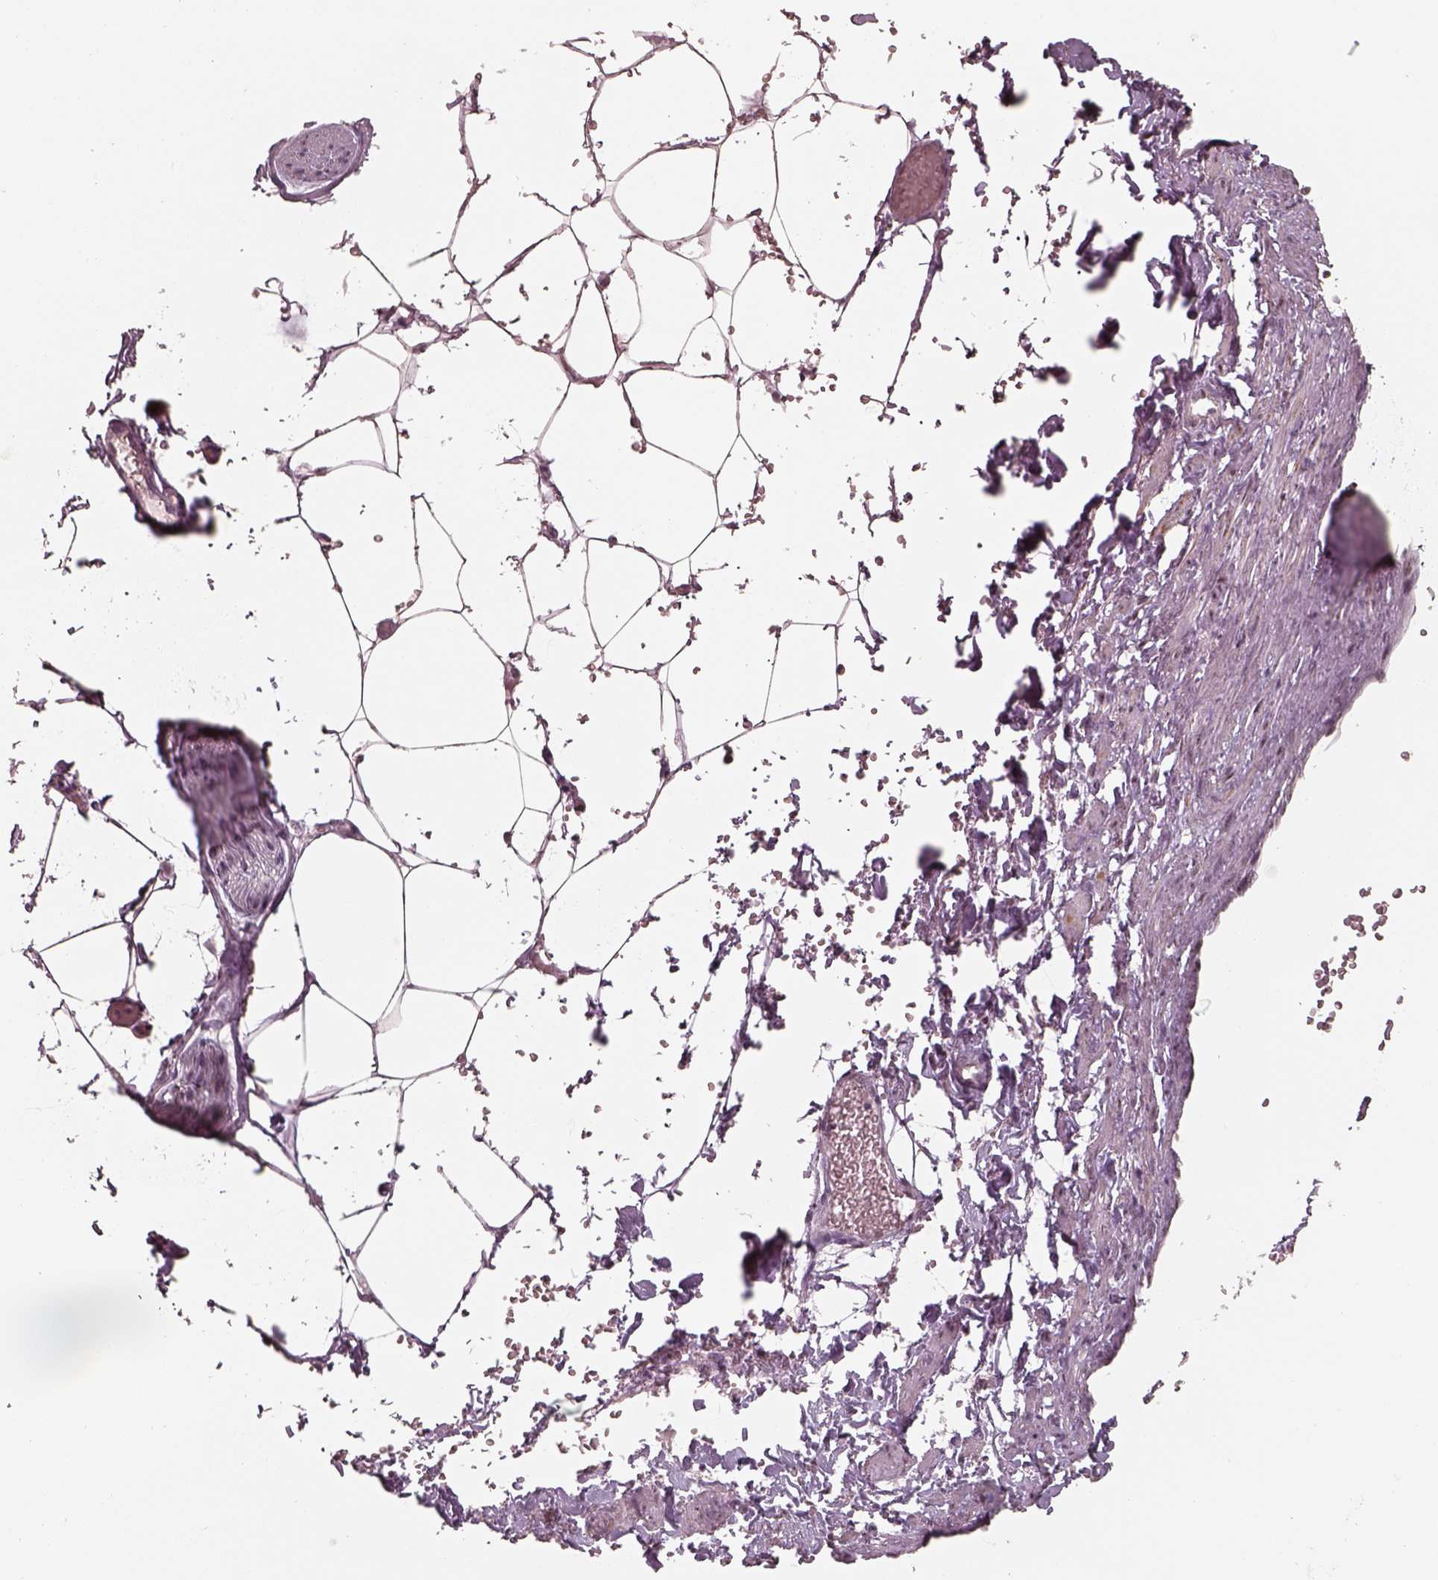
{"staining": {"intensity": "moderate", "quantity": ">75%", "location": "nuclear"}, "tissue": "adipose tissue", "cell_type": "Adipocytes", "image_type": "normal", "snomed": [{"axis": "morphology", "description": "Normal tissue, NOS"}, {"axis": "topography", "description": "Prostate"}, {"axis": "topography", "description": "Peripheral nerve tissue"}], "caption": "High-power microscopy captured an immunohistochemistry photomicrograph of unremarkable adipose tissue, revealing moderate nuclear positivity in approximately >75% of adipocytes. (DAB (3,3'-diaminobenzidine) = brown stain, brightfield microscopy at high magnification).", "gene": "ATXN7L3", "patient": {"sex": "male", "age": 55}}